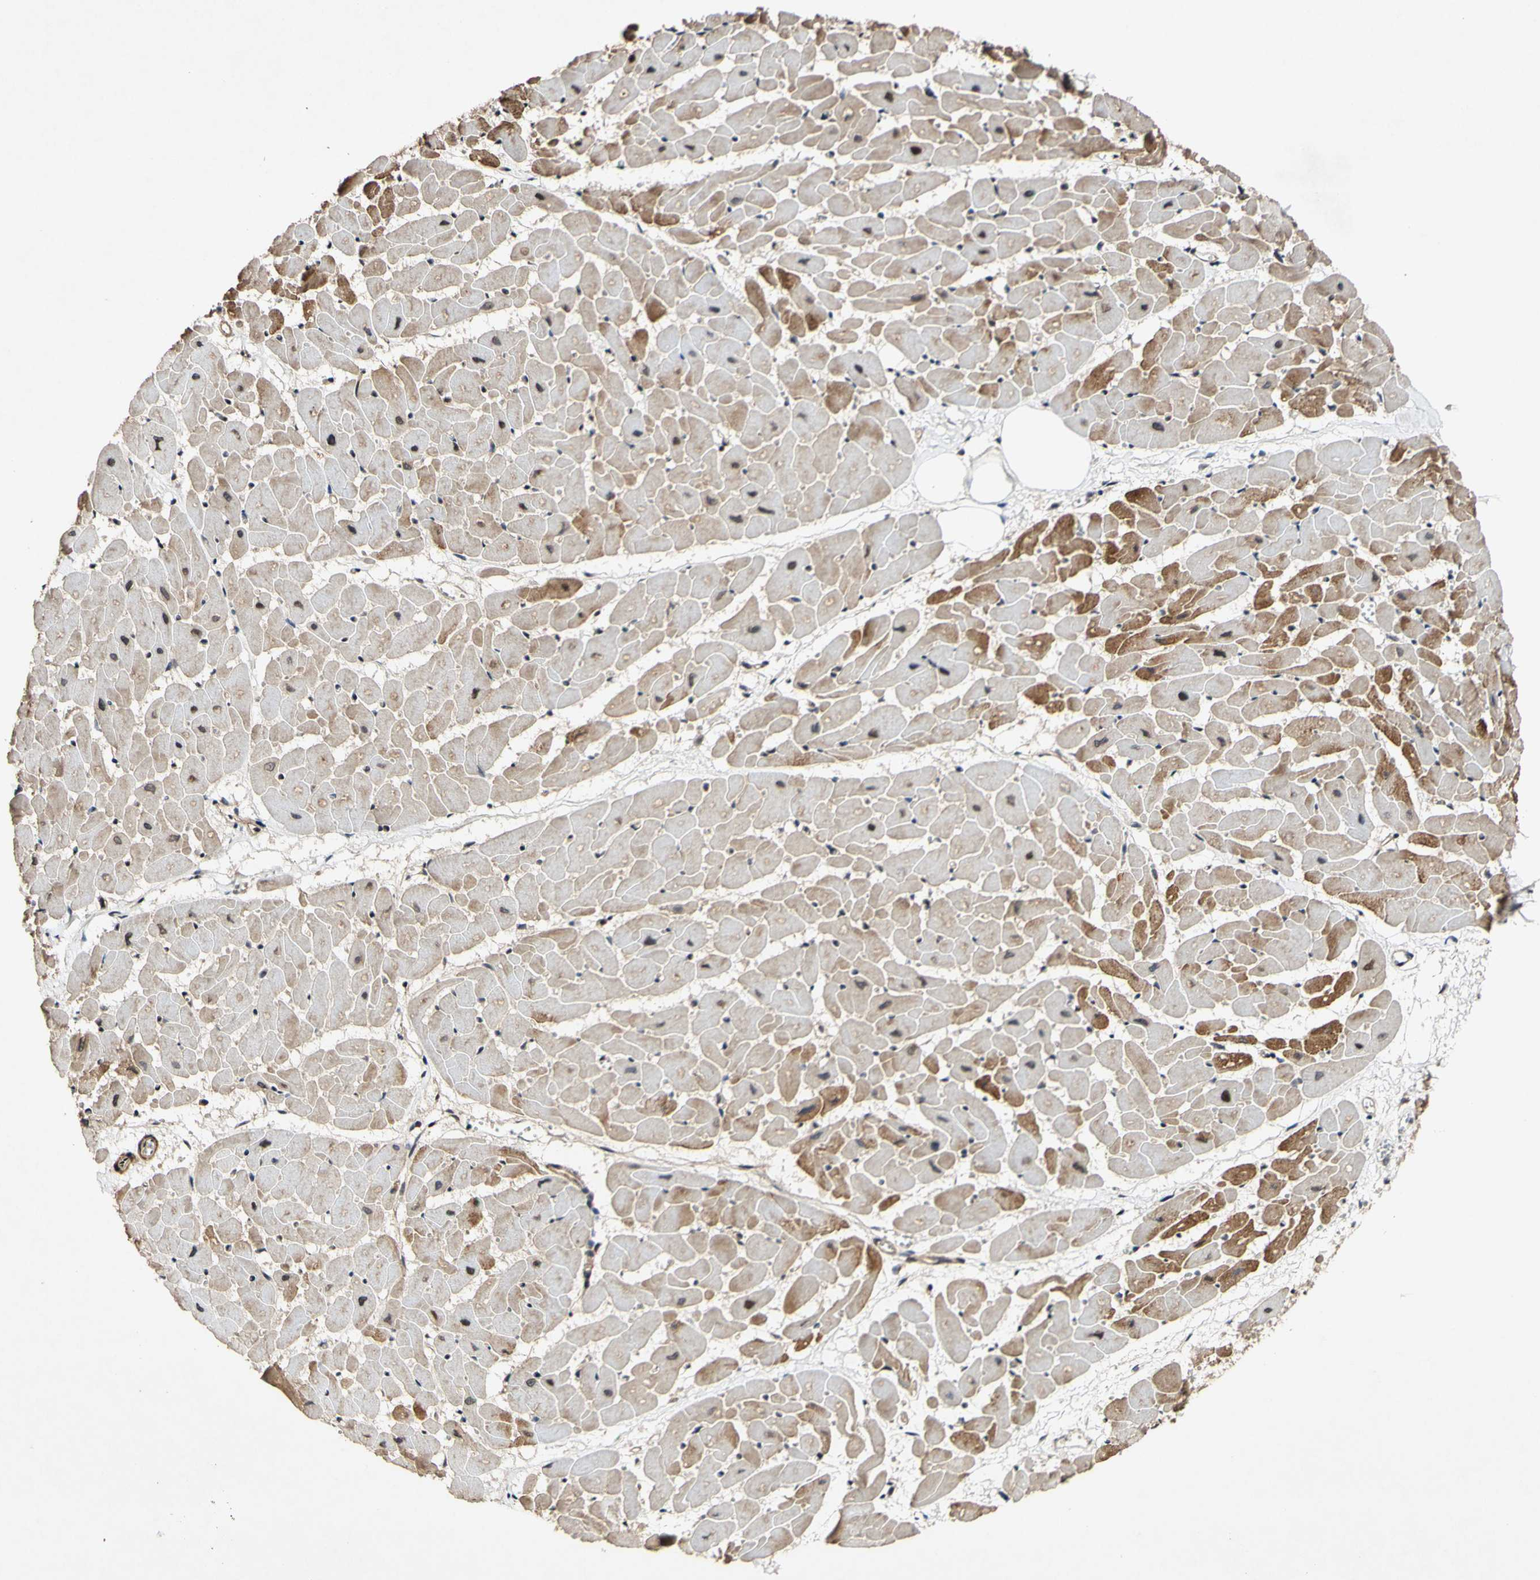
{"staining": {"intensity": "moderate", "quantity": "25%-75%", "location": "nuclear"}, "tissue": "heart muscle", "cell_type": "Cardiomyocytes", "image_type": "normal", "snomed": [{"axis": "morphology", "description": "Normal tissue, NOS"}, {"axis": "topography", "description": "Heart"}], "caption": "Human heart muscle stained for a protein (brown) reveals moderate nuclear positive positivity in approximately 25%-75% of cardiomyocytes.", "gene": "CSNK1E", "patient": {"sex": "female", "age": 19}}